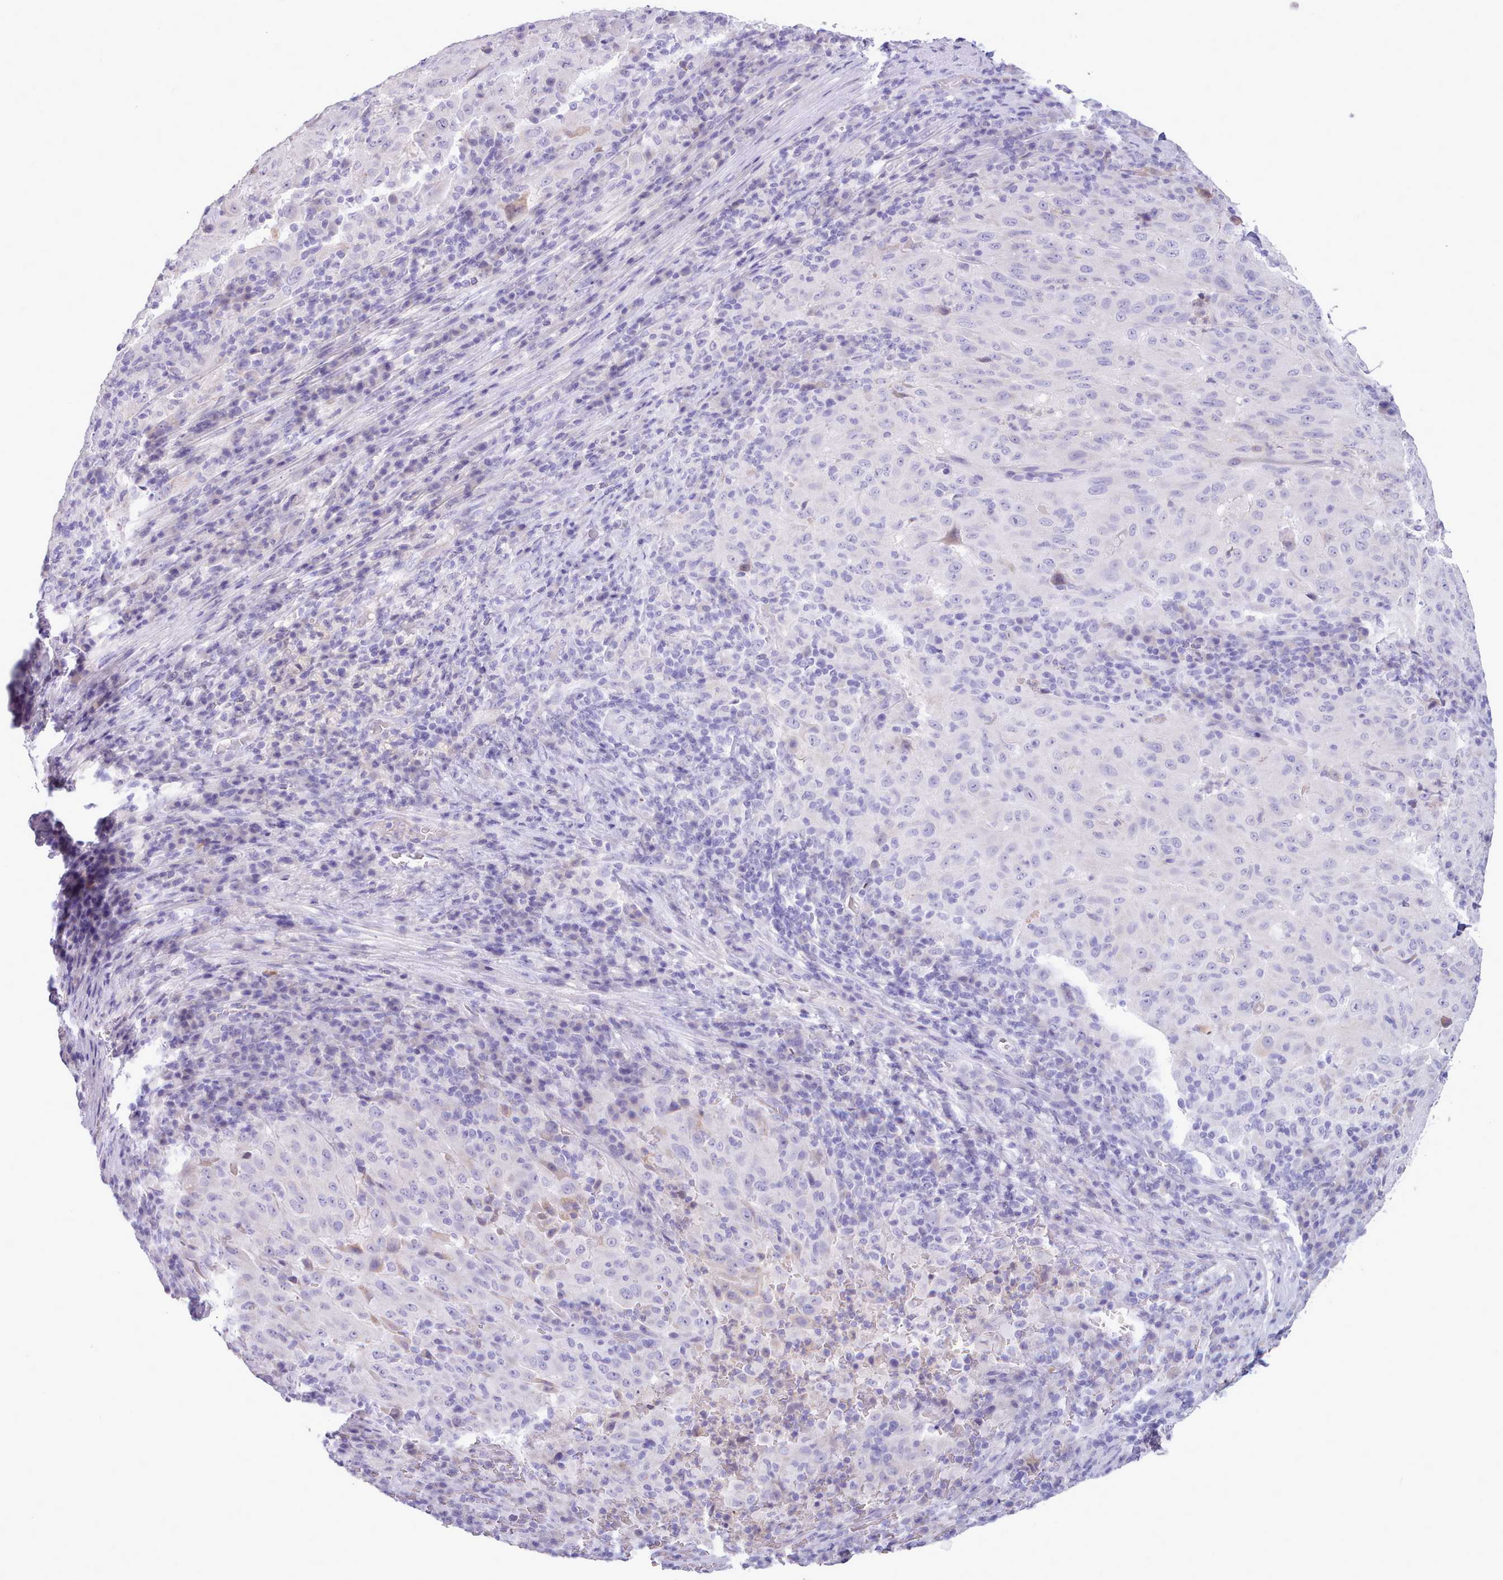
{"staining": {"intensity": "negative", "quantity": "none", "location": "none"}, "tissue": "pancreatic cancer", "cell_type": "Tumor cells", "image_type": "cancer", "snomed": [{"axis": "morphology", "description": "Adenocarcinoma, NOS"}, {"axis": "topography", "description": "Pancreas"}], "caption": "This is a photomicrograph of immunohistochemistry (IHC) staining of pancreatic adenocarcinoma, which shows no expression in tumor cells.", "gene": "CYP2A13", "patient": {"sex": "male", "age": 63}}